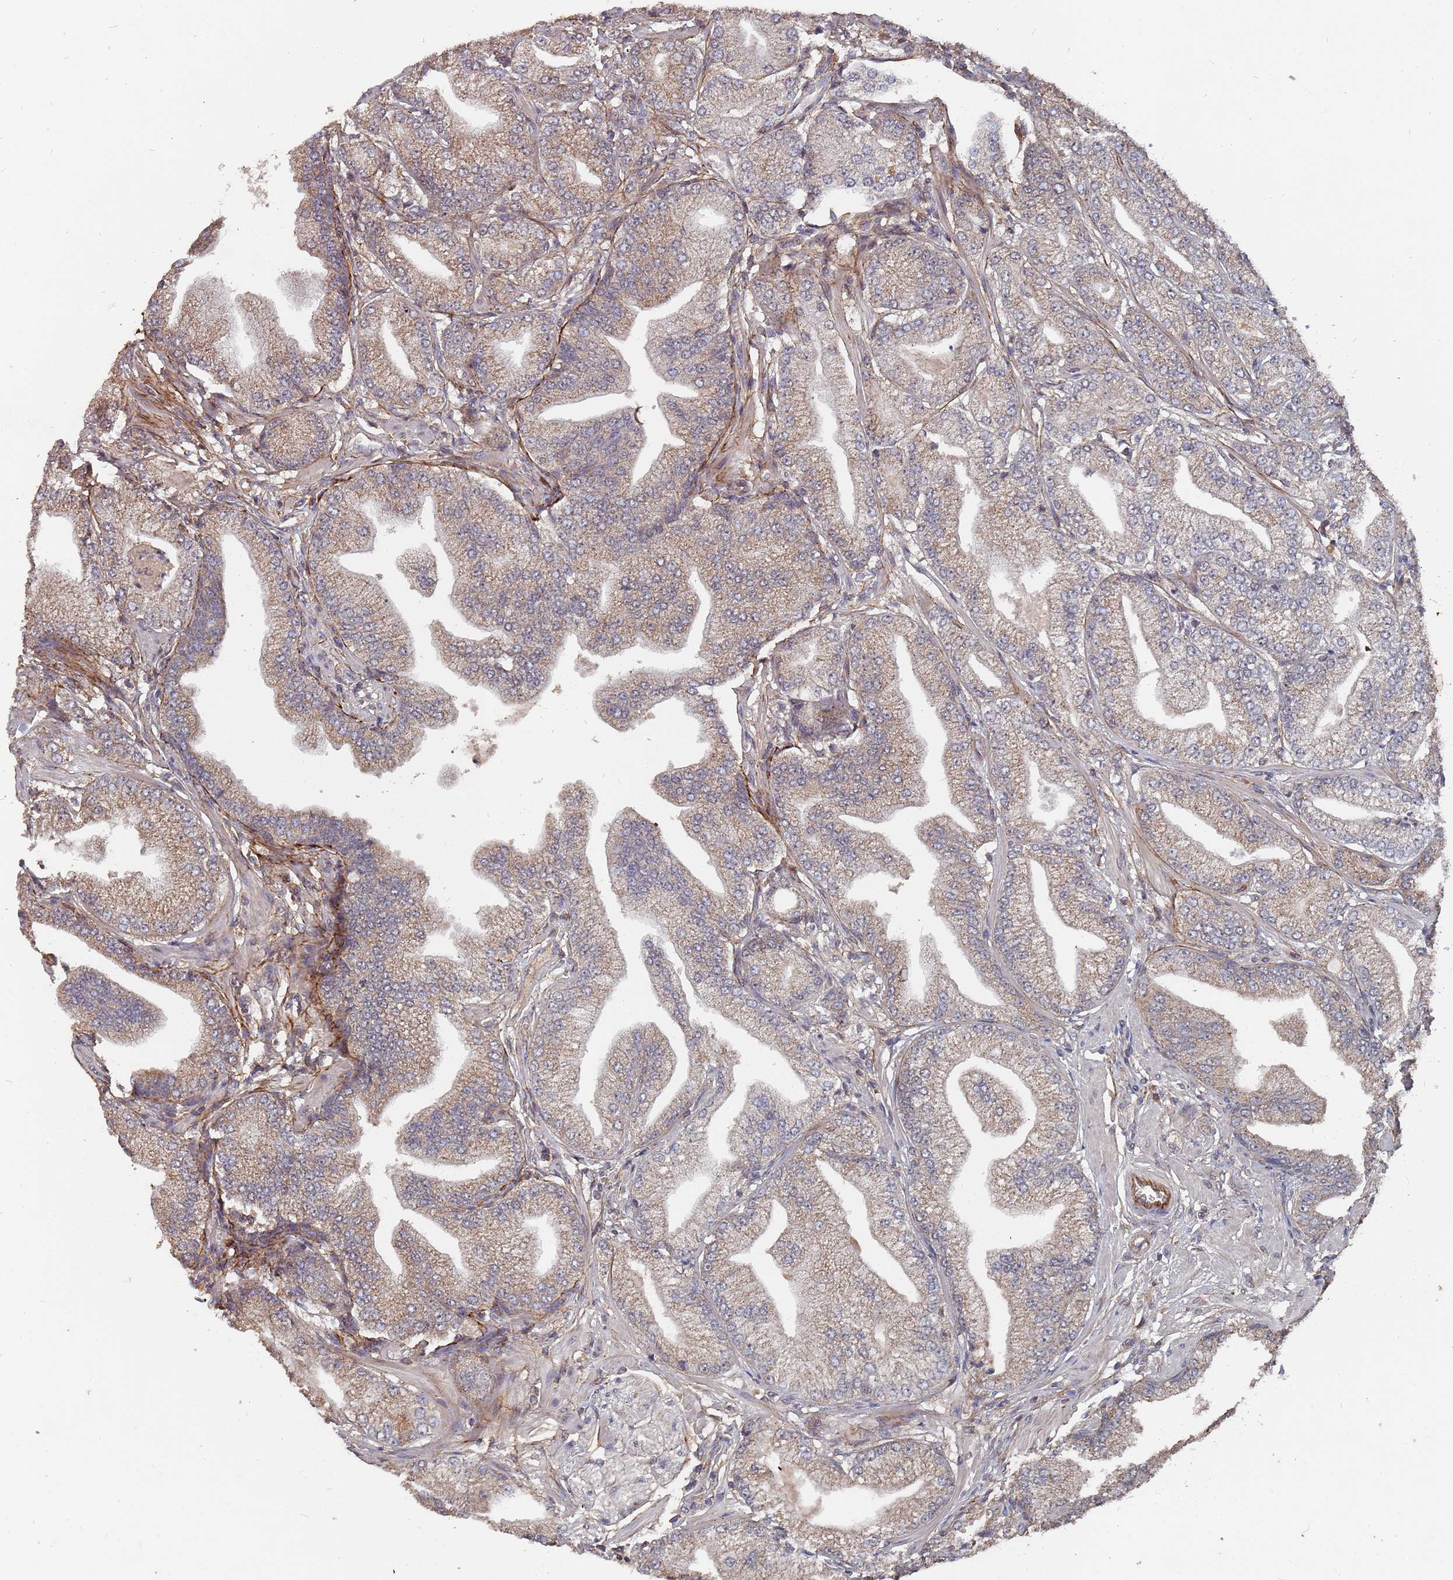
{"staining": {"intensity": "moderate", "quantity": "<25%", "location": "cytoplasmic/membranous"}, "tissue": "prostate cancer", "cell_type": "Tumor cells", "image_type": "cancer", "snomed": [{"axis": "morphology", "description": "Adenocarcinoma, Low grade"}, {"axis": "topography", "description": "Prostate"}], "caption": "Protein staining exhibits moderate cytoplasmic/membranous positivity in about <25% of tumor cells in prostate cancer (adenocarcinoma (low-grade)).", "gene": "PRORP", "patient": {"sex": "male", "age": 55}}